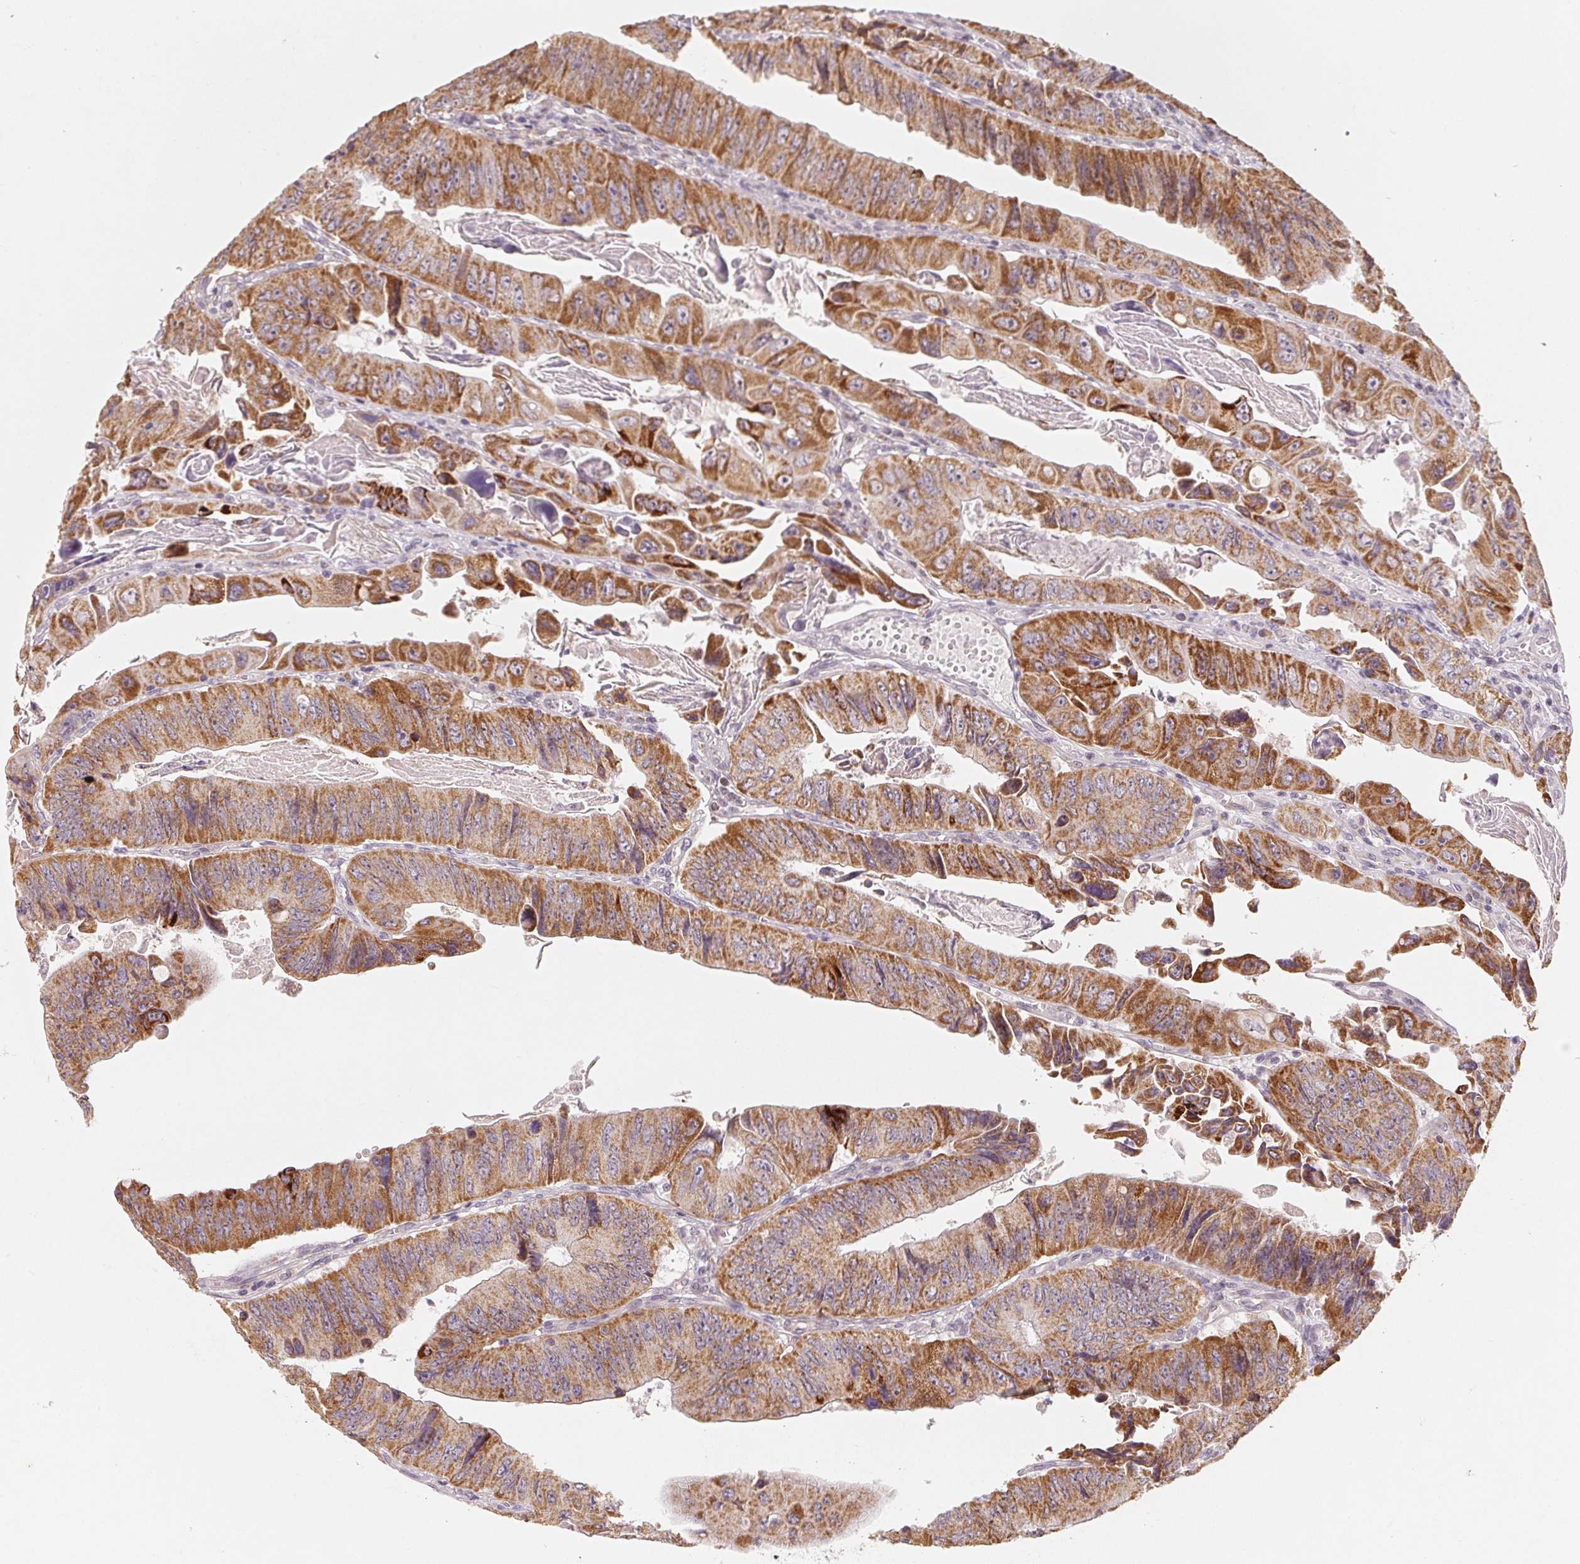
{"staining": {"intensity": "moderate", "quantity": ">75%", "location": "cytoplasmic/membranous"}, "tissue": "colorectal cancer", "cell_type": "Tumor cells", "image_type": "cancer", "snomed": [{"axis": "morphology", "description": "Adenocarcinoma, NOS"}, {"axis": "topography", "description": "Colon"}], "caption": "Colorectal cancer (adenocarcinoma) stained with DAB (3,3'-diaminobenzidine) immunohistochemistry (IHC) shows medium levels of moderate cytoplasmic/membranous positivity in about >75% of tumor cells. The protein of interest is shown in brown color, while the nuclei are stained blue.", "gene": "GHITM", "patient": {"sex": "female", "age": 84}}